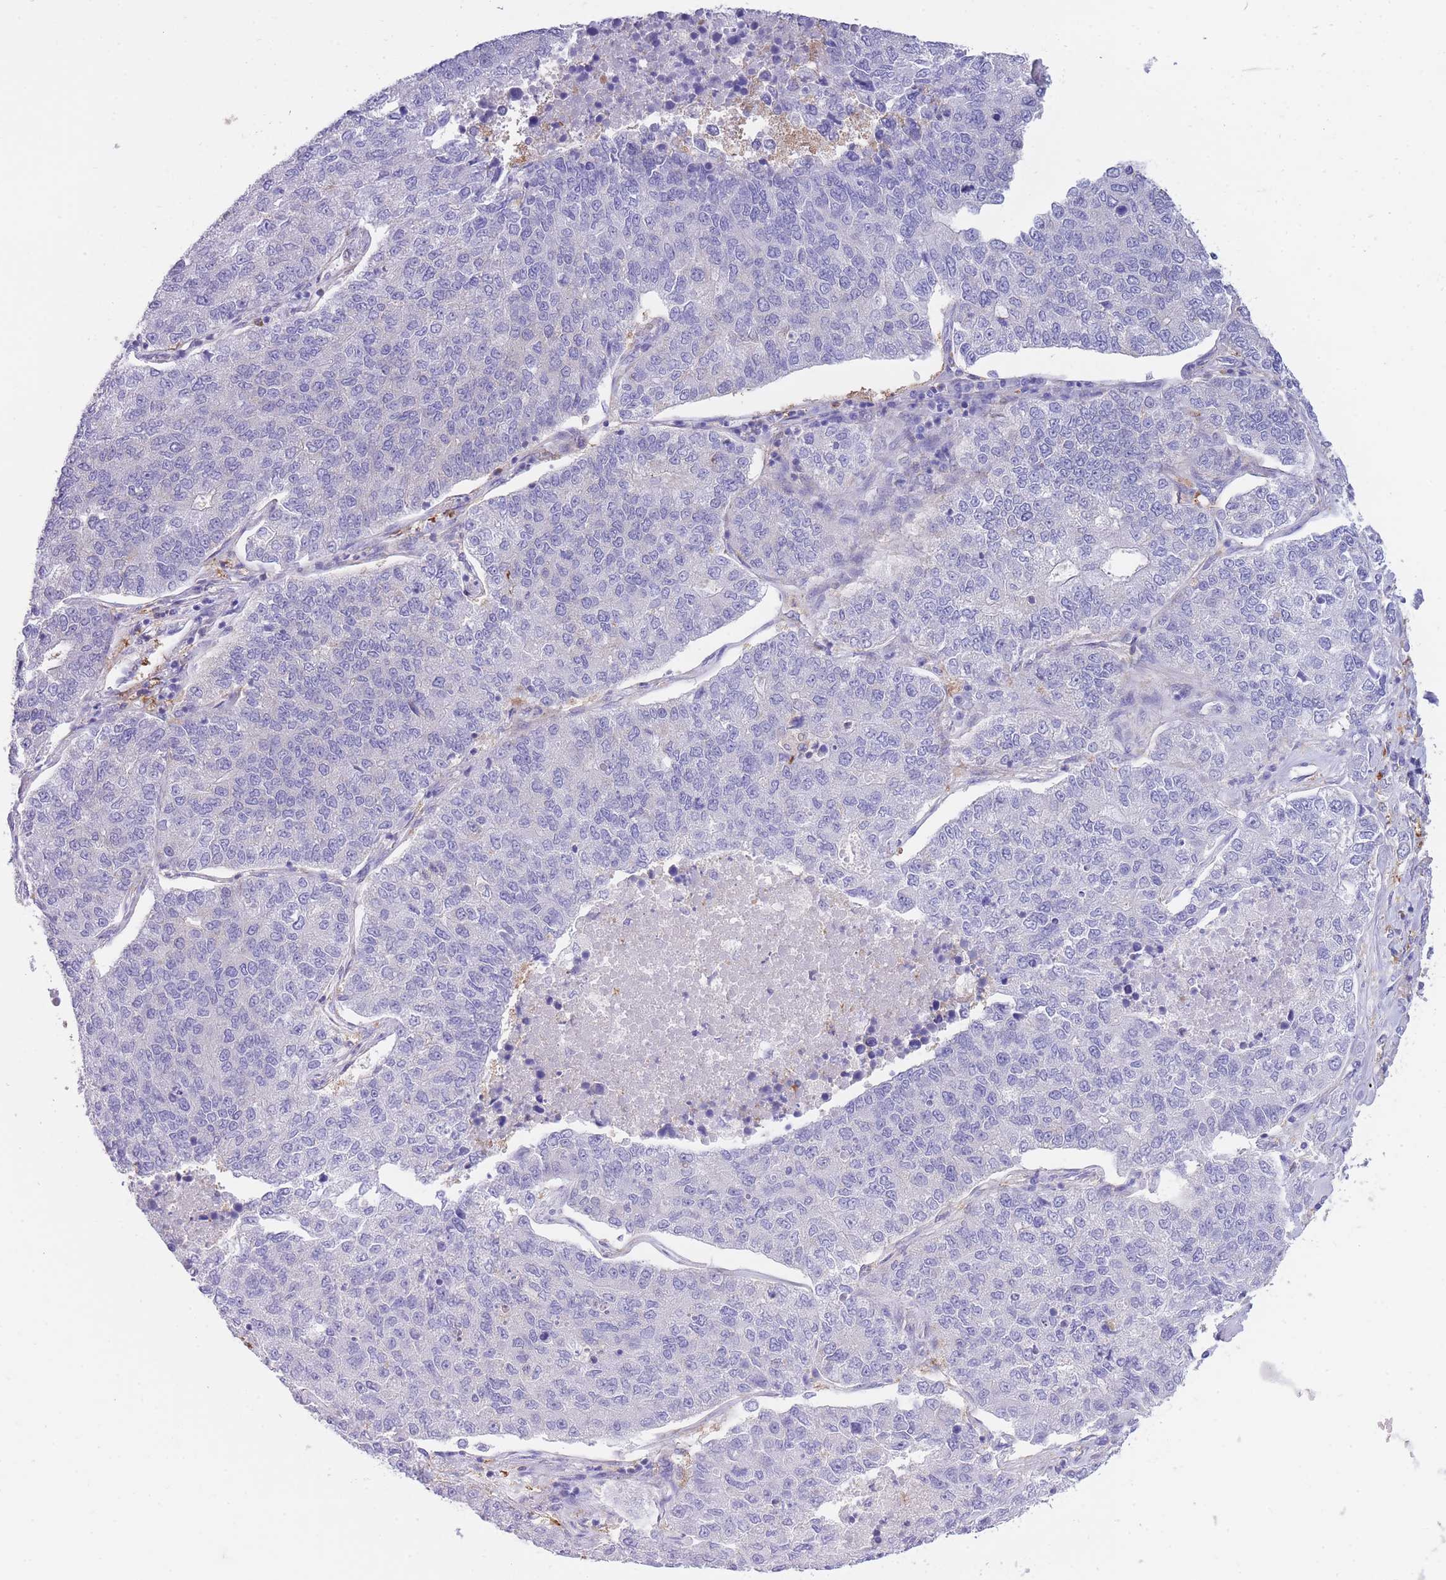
{"staining": {"intensity": "negative", "quantity": "none", "location": "none"}, "tissue": "lung cancer", "cell_type": "Tumor cells", "image_type": "cancer", "snomed": [{"axis": "morphology", "description": "Adenocarcinoma, NOS"}, {"axis": "topography", "description": "Lung"}], "caption": "Immunohistochemistry (IHC) image of lung cancer stained for a protein (brown), which displays no positivity in tumor cells. (Stains: DAB (3,3'-diaminobenzidine) immunohistochemistry (IHC) with hematoxylin counter stain, Microscopy: brightfield microscopy at high magnification).", "gene": "NAMPT", "patient": {"sex": "male", "age": 49}}